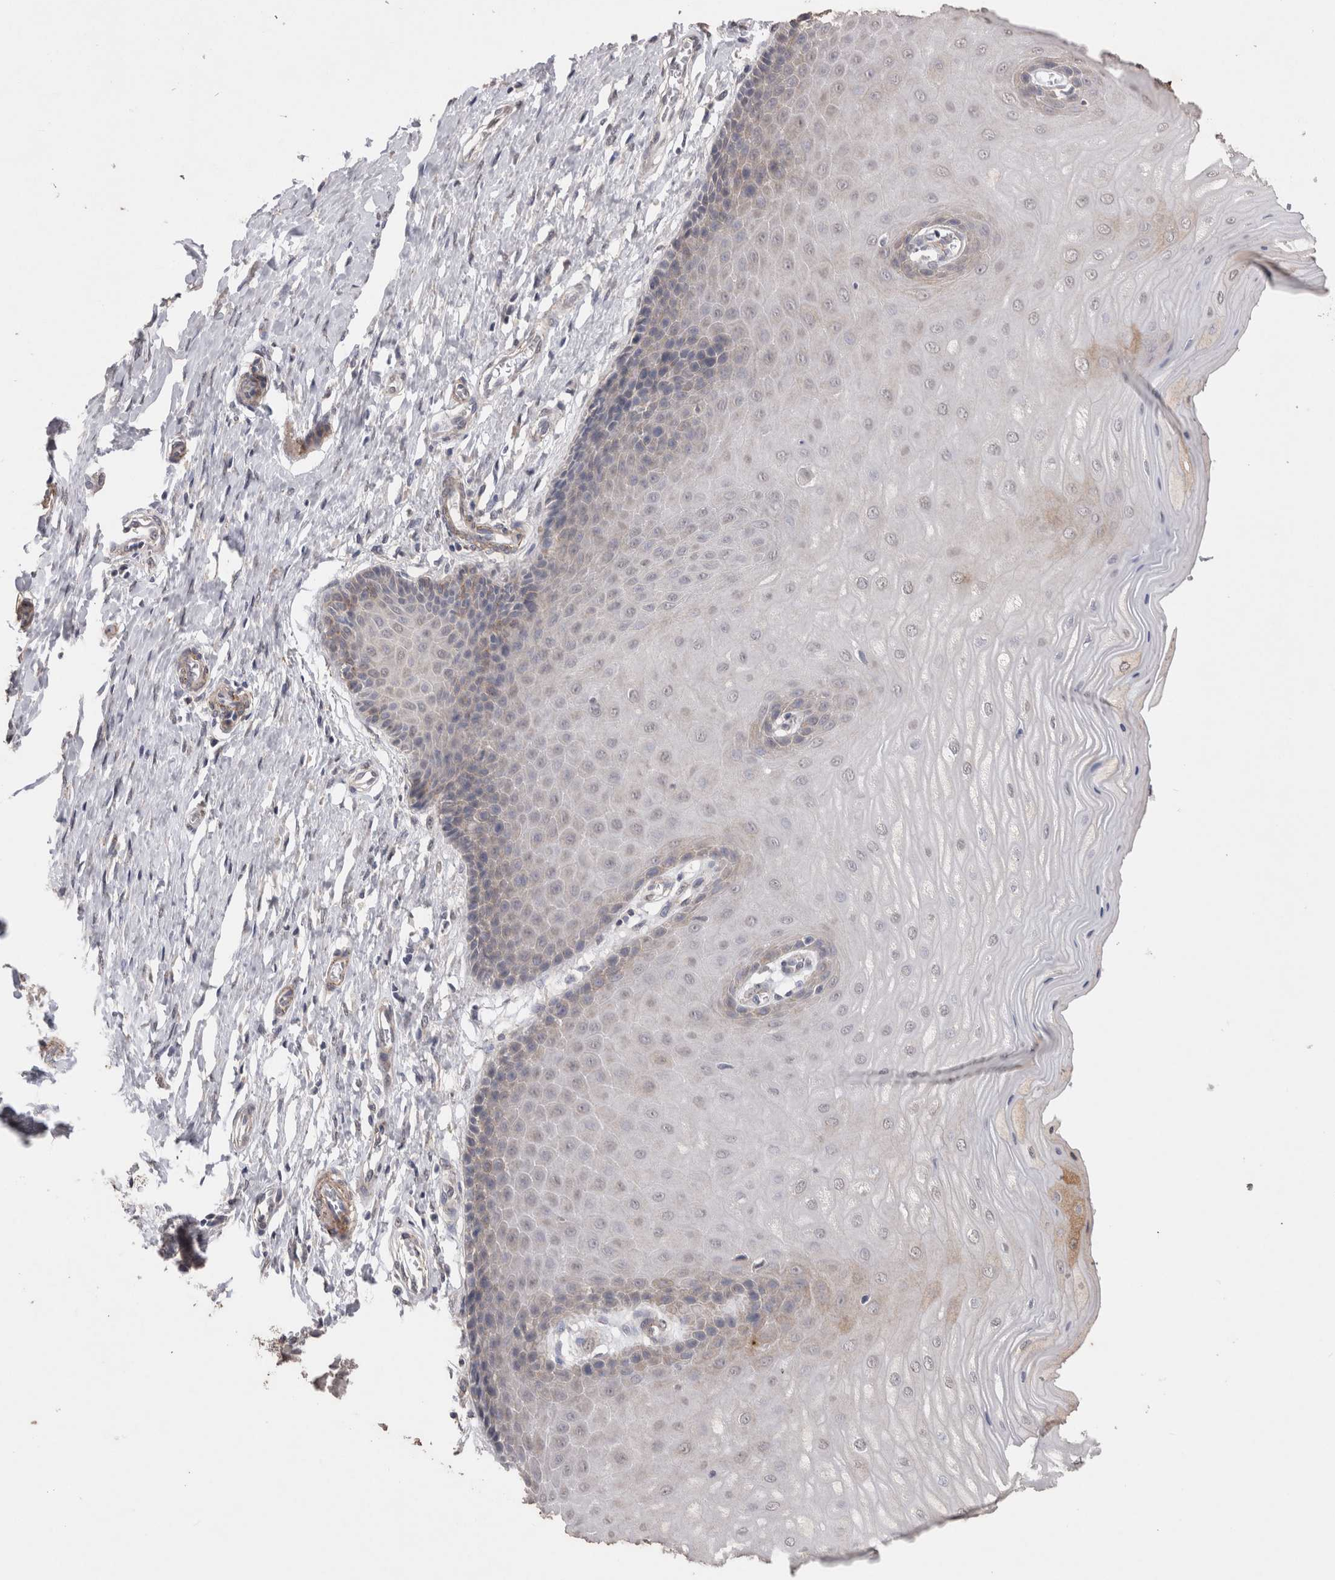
{"staining": {"intensity": "weak", "quantity": "<25%", "location": "cytoplasmic/membranous"}, "tissue": "cervix", "cell_type": "Glandular cells", "image_type": "normal", "snomed": [{"axis": "morphology", "description": "Normal tissue, NOS"}, {"axis": "topography", "description": "Cervix"}], "caption": "Immunohistochemistry (IHC) photomicrograph of unremarkable cervix stained for a protein (brown), which demonstrates no positivity in glandular cells. (Brightfield microscopy of DAB immunohistochemistry at high magnification).", "gene": "CDH6", "patient": {"sex": "female", "age": 55}}